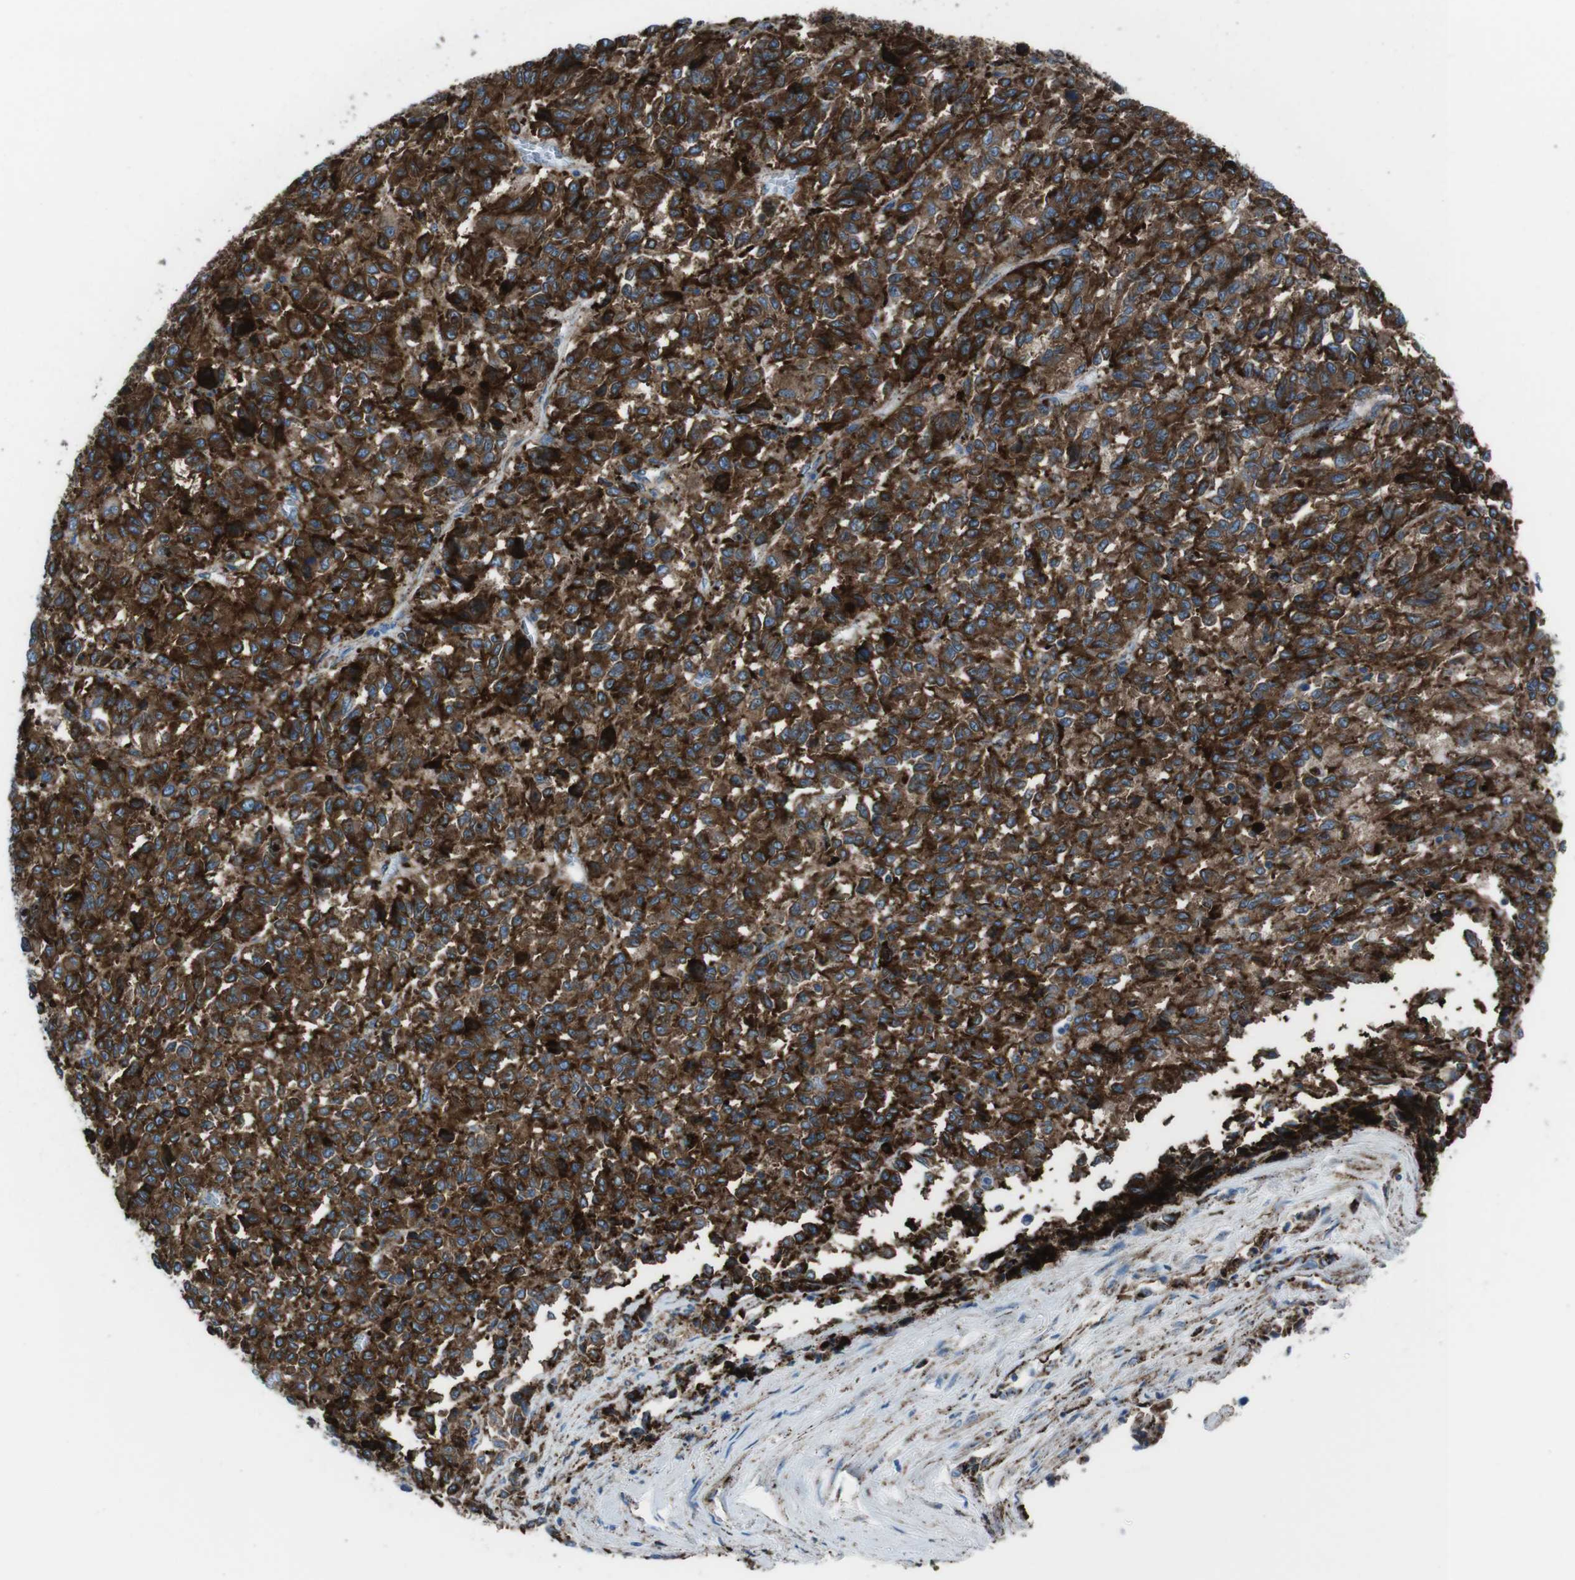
{"staining": {"intensity": "strong", "quantity": ">75%", "location": "cytoplasmic/membranous"}, "tissue": "melanoma", "cell_type": "Tumor cells", "image_type": "cancer", "snomed": [{"axis": "morphology", "description": "Malignant melanoma, Metastatic site"}, {"axis": "topography", "description": "Lung"}], "caption": "Melanoma stained with immunohistochemistry demonstrates strong cytoplasmic/membranous expression in approximately >75% of tumor cells.", "gene": "SCARB2", "patient": {"sex": "male", "age": 64}}